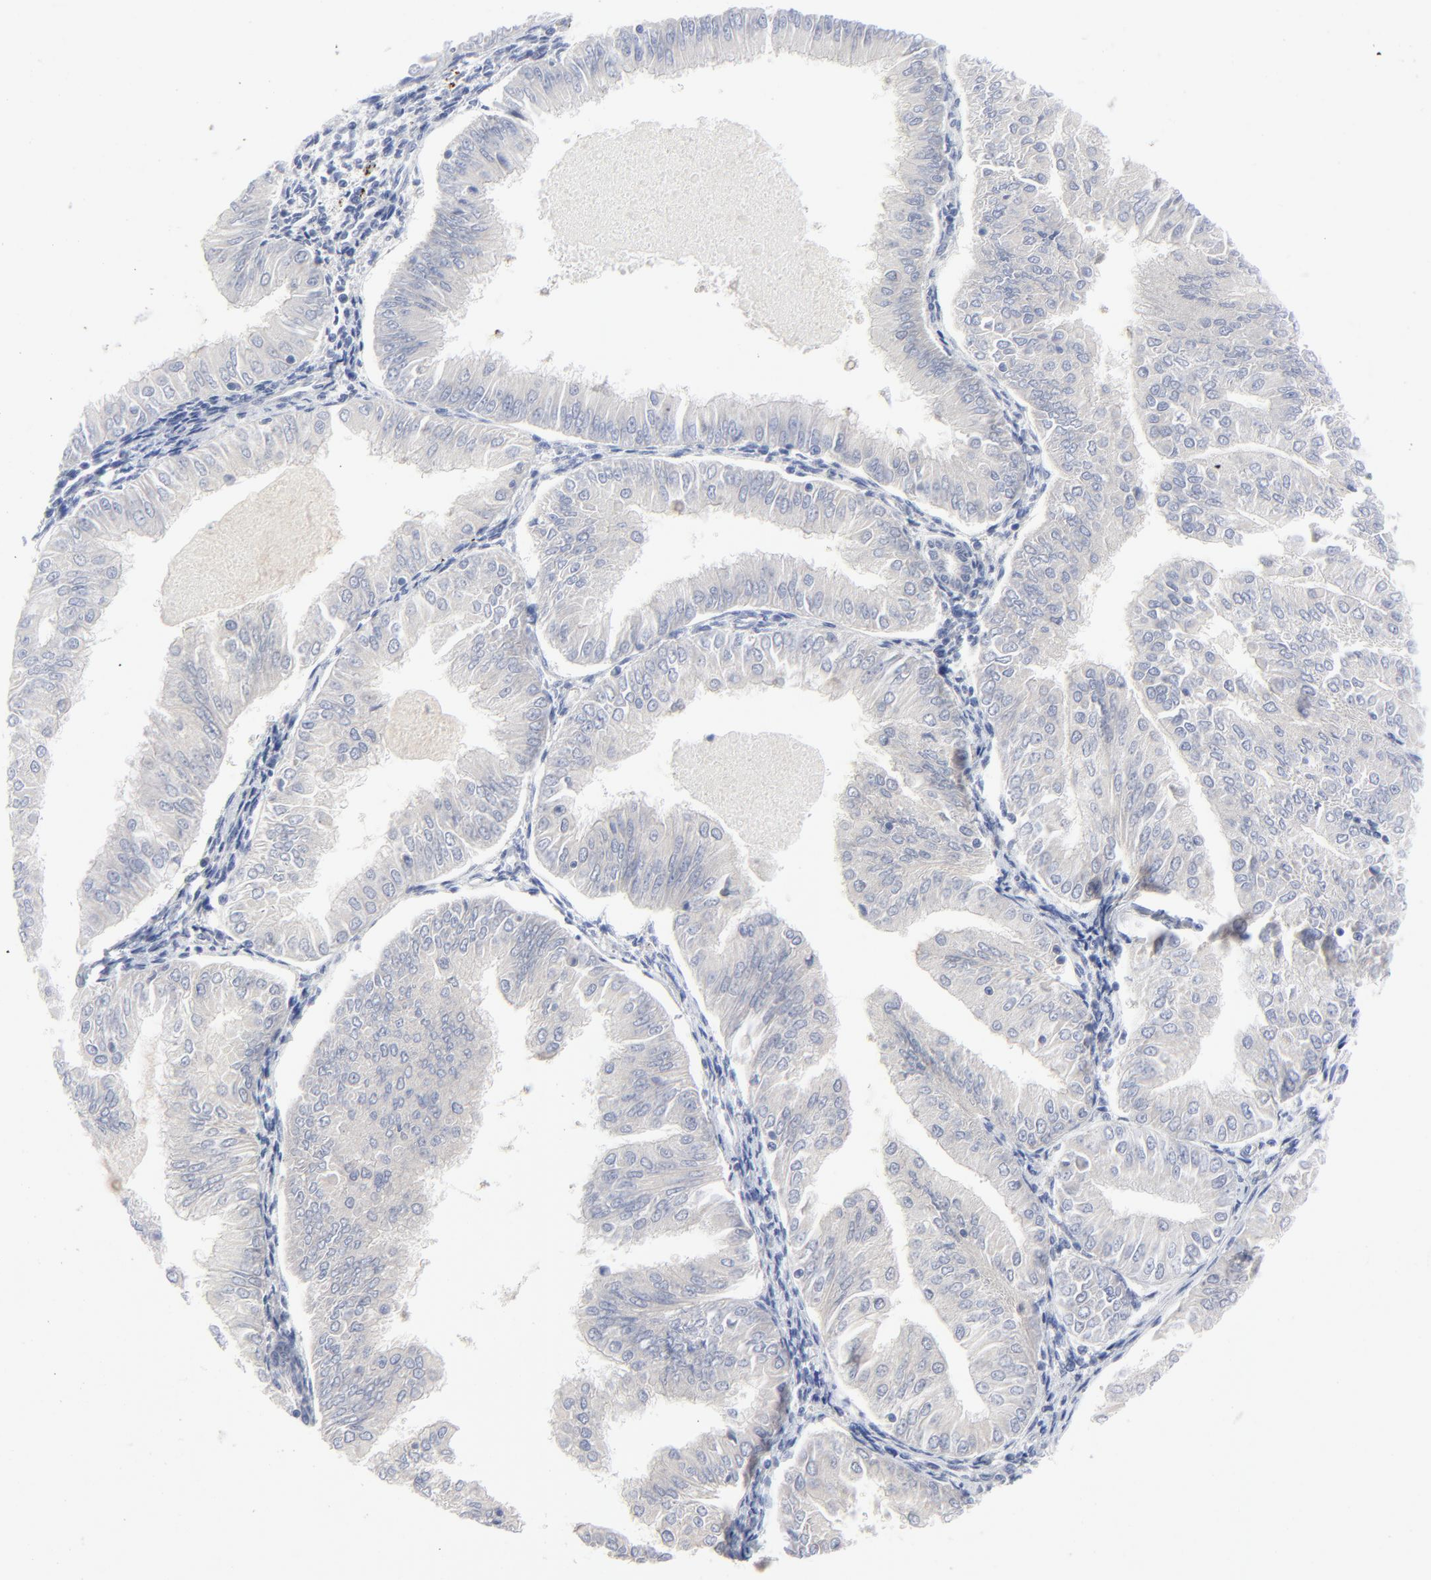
{"staining": {"intensity": "negative", "quantity": "none", "location": "none"}, "tissue": "endometrial cancer", "cell_type": "Tumor cells", "image_type": "cancer", "snomed": [{"axis": "morphology", "description": "Adenocarcinoma, NOS"}, {"axis": "topography", "description": "Endometrium"}], "caption": "There is no significant positivity in tumor cells of endometrial cancer (adenocarcinoma).", "gene": "CLEC4G", "patient": {"sex": "female", "age": 53}}